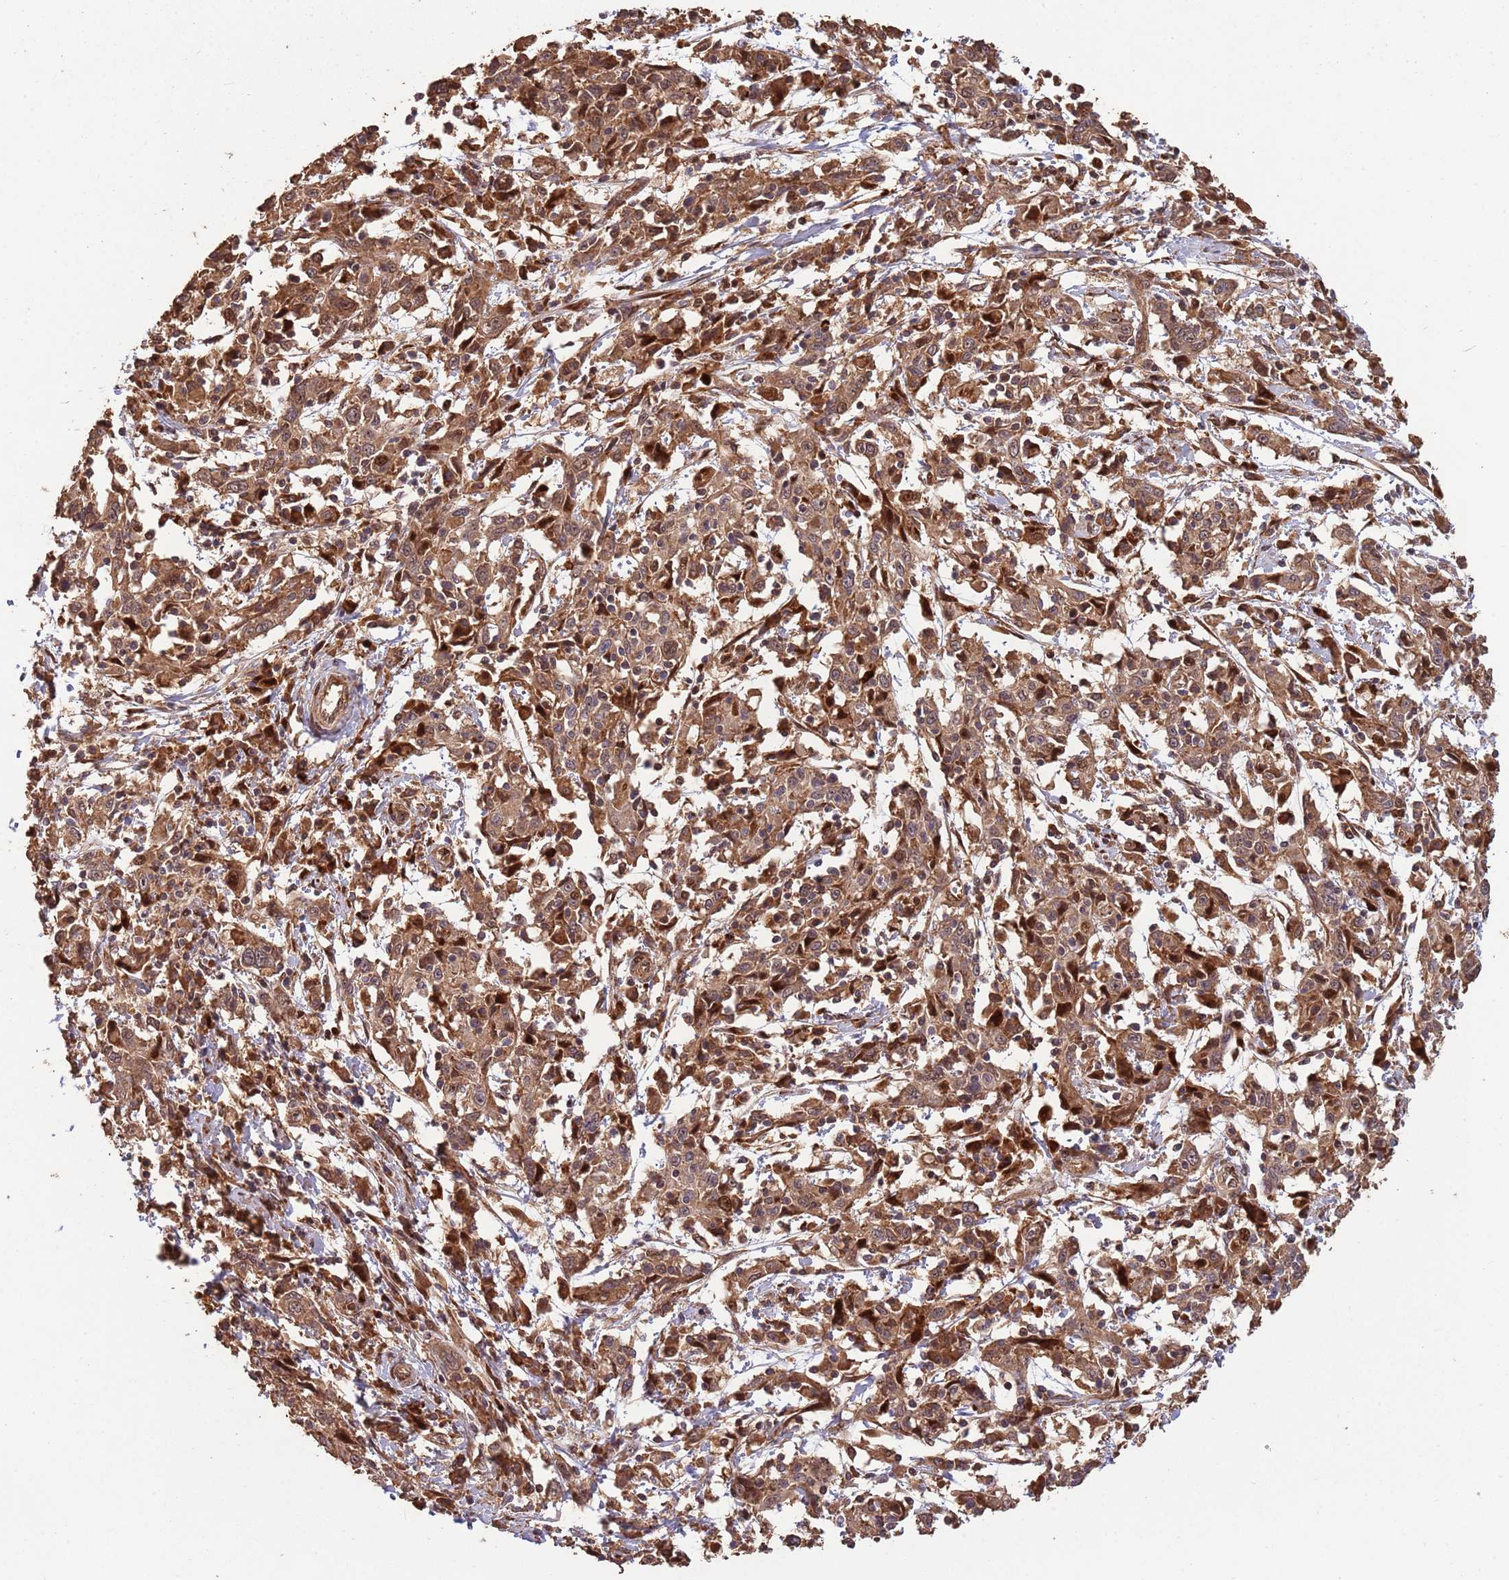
{"staining": {"intensity": "moderate", "quantity": ">75%", "location": "cytoplasmic/membranous"}, "tissue": "cervical cancer", "cell_type": "Tumor cells", "image_type": "cancer", "snomed": [{"axis": "morphology", "description": "Squamous cell carcinoma, NOS"}, {"axis": "topography", "description": "Cervix"}], "caption": "Immunohistochemistry staining of cervical squamous cell carcinoma, which demonstrates medium levels of moderate cytoplasmic/membranous staining in approximately >75% of tumor cells indicating moderate cytoplasmic/membranous protein staining. The staining was performed using DAB (3,3'-diaminobenzidine) (brown) for protein detection and nuclei were counterstained in hematoxylin (blue).", "gene": "ZNF428", "patient": {"sex": "female", "age": 46}}